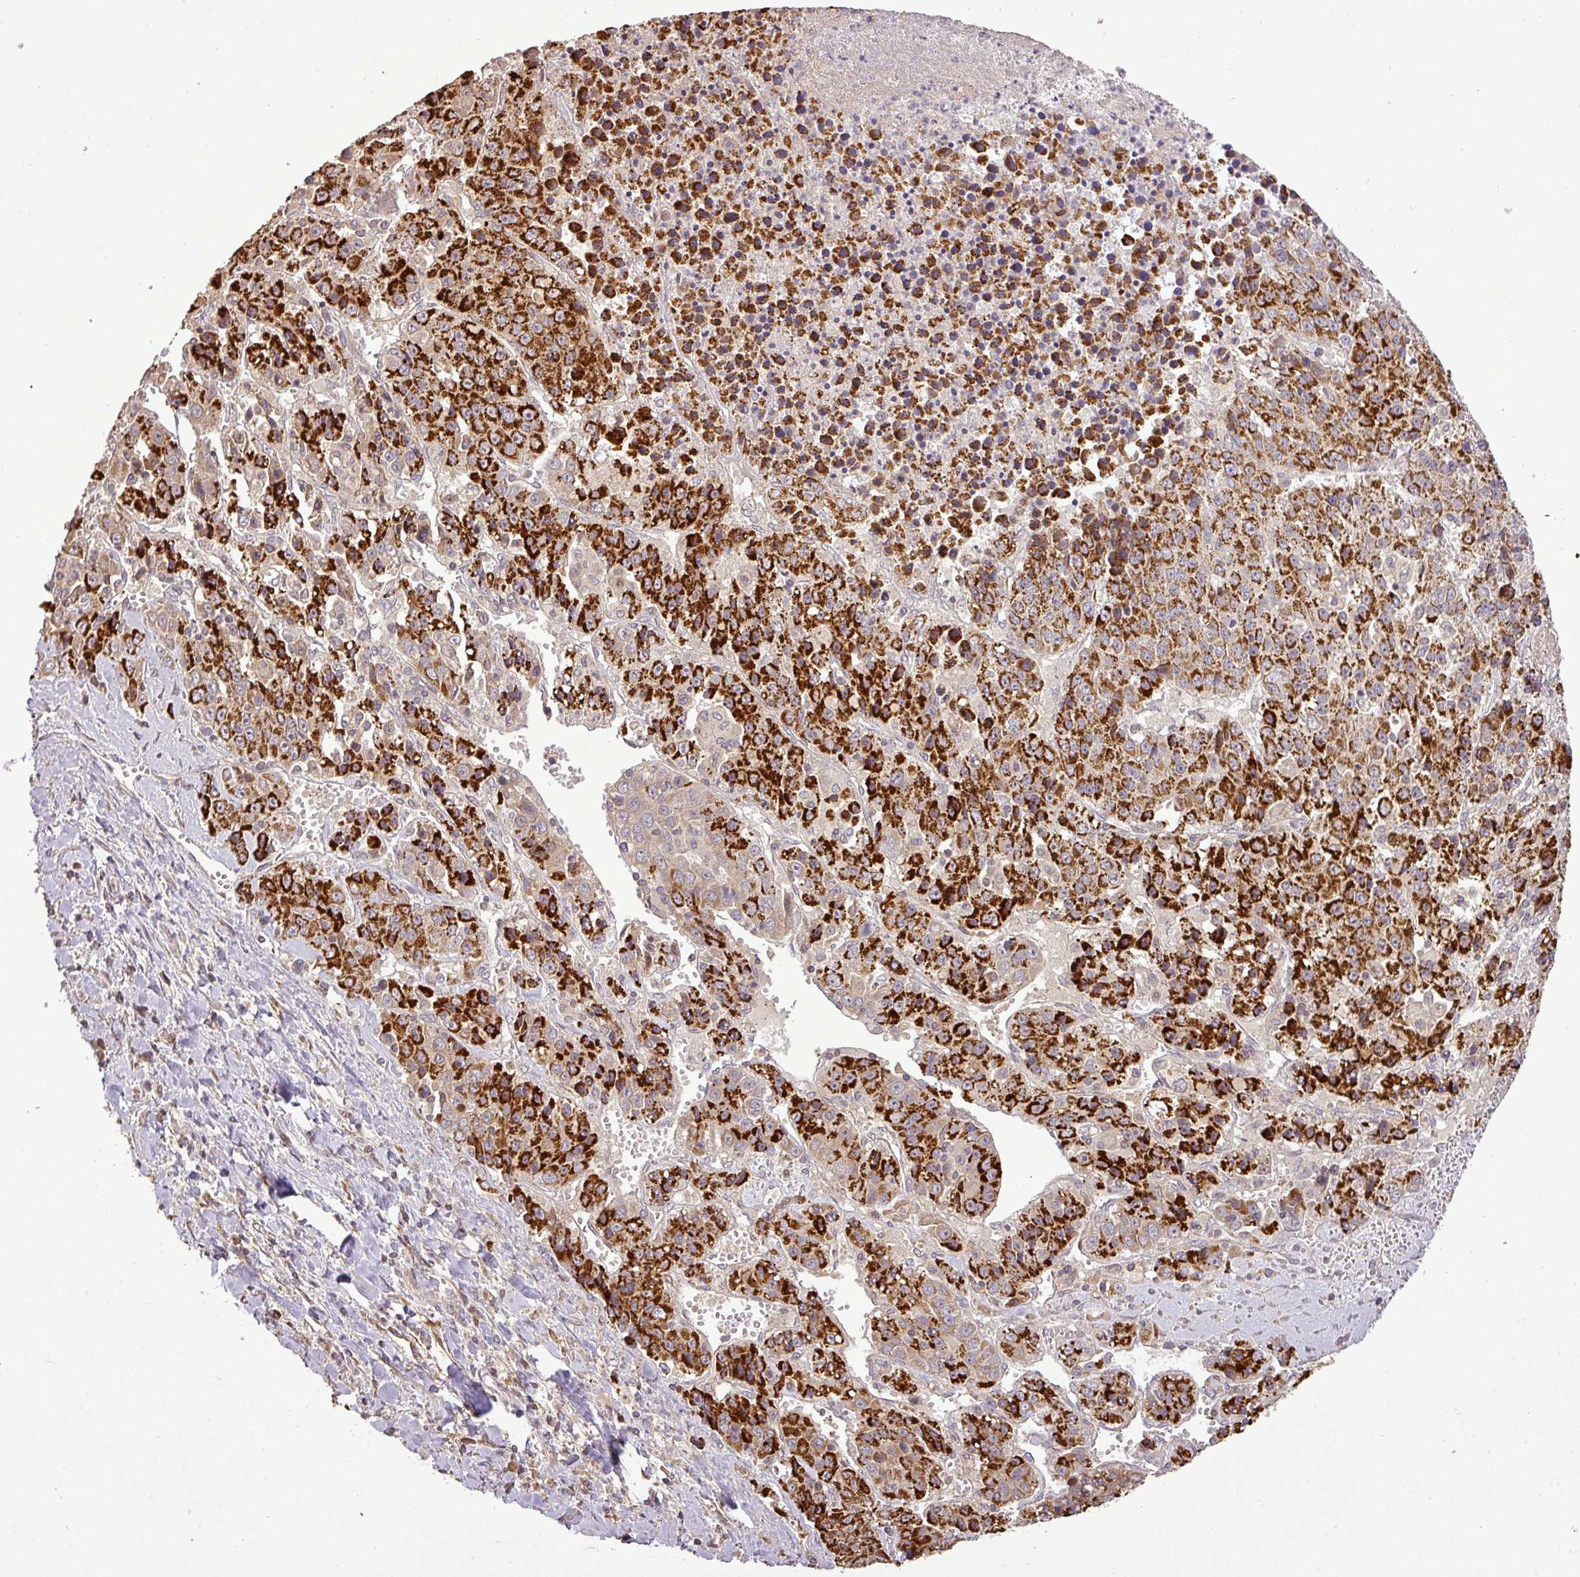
{"staining": {"intensity": "strong", "quantity": ">75%", "location": "cytoplasmic/membranous"}, "tissue": "liver cancer", "cell_type": "Tumor cells", "image_type": "cancer", "snomed": [{"axis": "morphology", "description": "Carcinoma, Hepatocellular, NOS"}, {"axis": "topography", "description": "Liver"}], "caption": "Liver hepatocellular carcinoma stained for a protein shows strong cytoplasmic/membranous positivity in tumor cells.", "gene": "FAIM", "patient": {"sex": "female", "age": 53}}